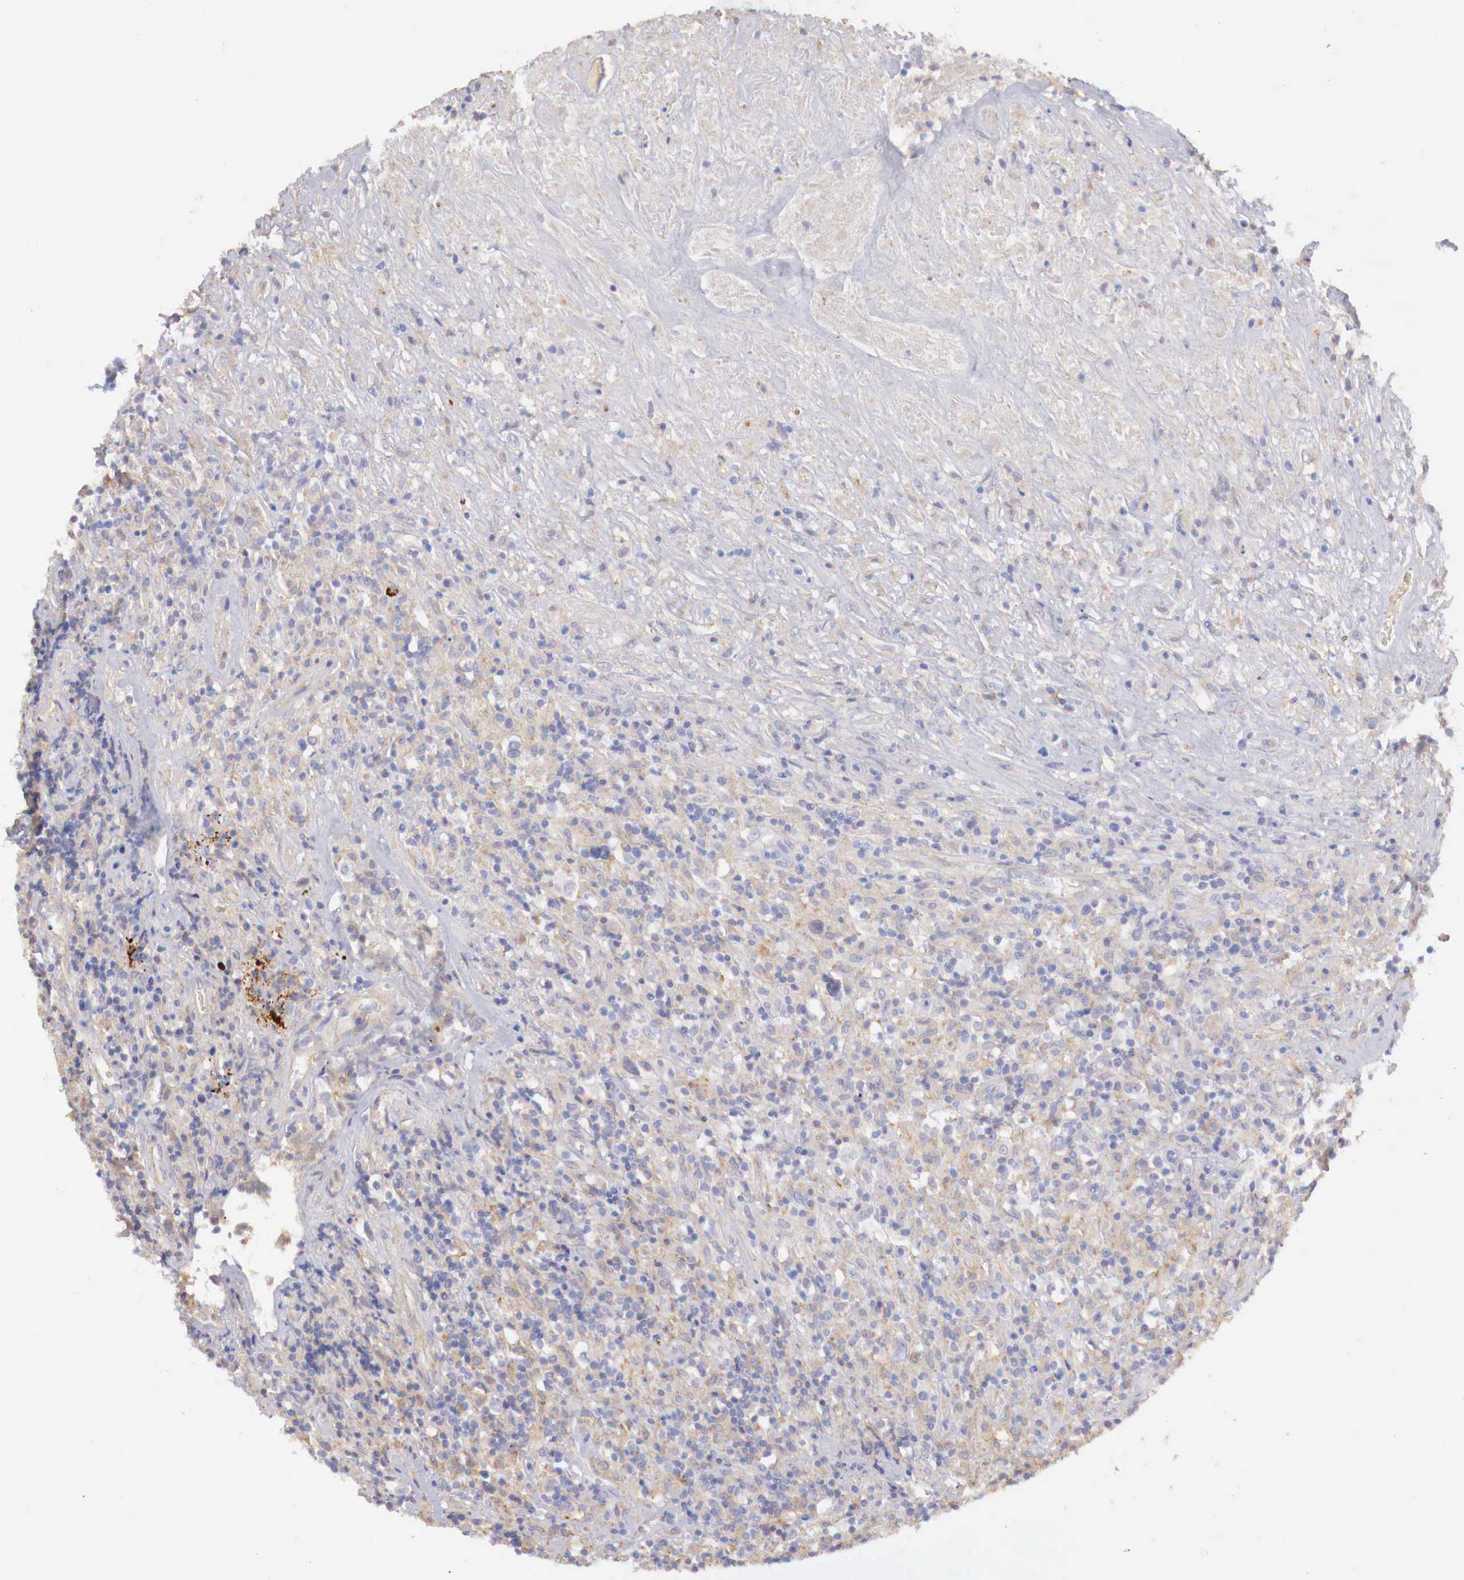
{"staining": {"intensity": "negative", "quantity": "none", "location": "none"}, "tissue": "lymphoma", "cell_type": "Tumor cells", "image_type": "cancer", "snomed": [{"axis": "morphology", "description": "Hodgkin's disease, NOS"}, {"axis": "topography", "description": "Lymph node"}], "caption": "This histopathology image is of Hodgkin's disease stained with immunohistochemistry (IHC) to label a protein in brown with the nuclei are counter-stained blue. There is no positivity in tumor cells.", "gene": "KLHDC7B", "patient": {"sex": "male", "age": 46}}